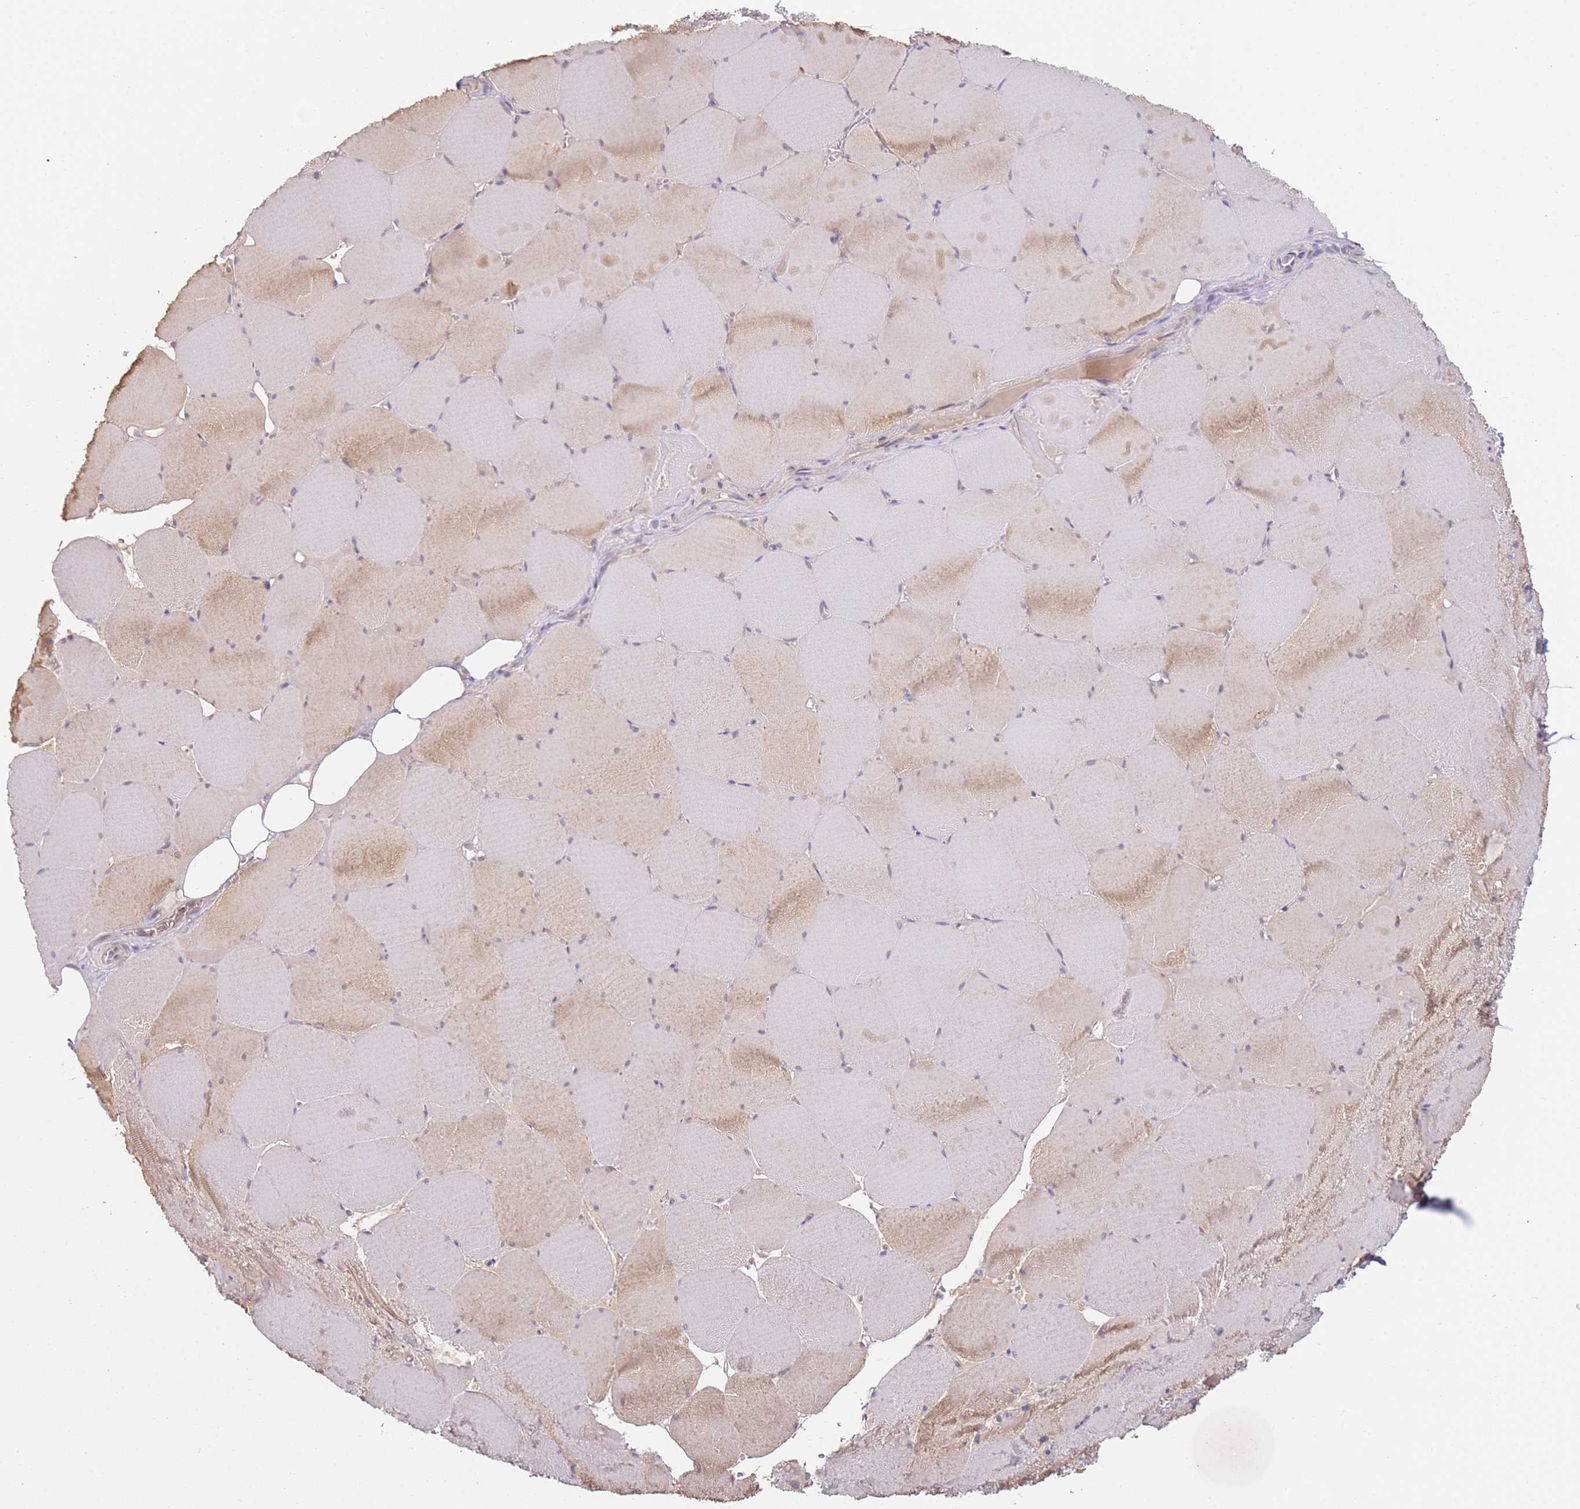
{"staining": {"intensity": "moderate", "quantity": "25%-75%", "location": "cytoplasmic/membranous"}, "tissue": "skeletal muscle", "cell_type": "Myocytes", "image_type": "normal", "snomed": [{"axis": "morphology", "description": "Normal tissue, NOS"}, {"axis": "topography", "description": "Skeletal muscle"}, {"axis": "topography", "description": "Head-Neck"}], "caption": "A high-resolution micrograph shows immunohistochemistry staining of normal skeletal muscle, which exhibits moderate cytoplasmic/membranous staining in about 25%-75% of myocytes. (brown staining indicates protein expression, while blue staining denotes nuclei).", "gene": "WDR93", "patient": {"sex": "male", "age": 66}}